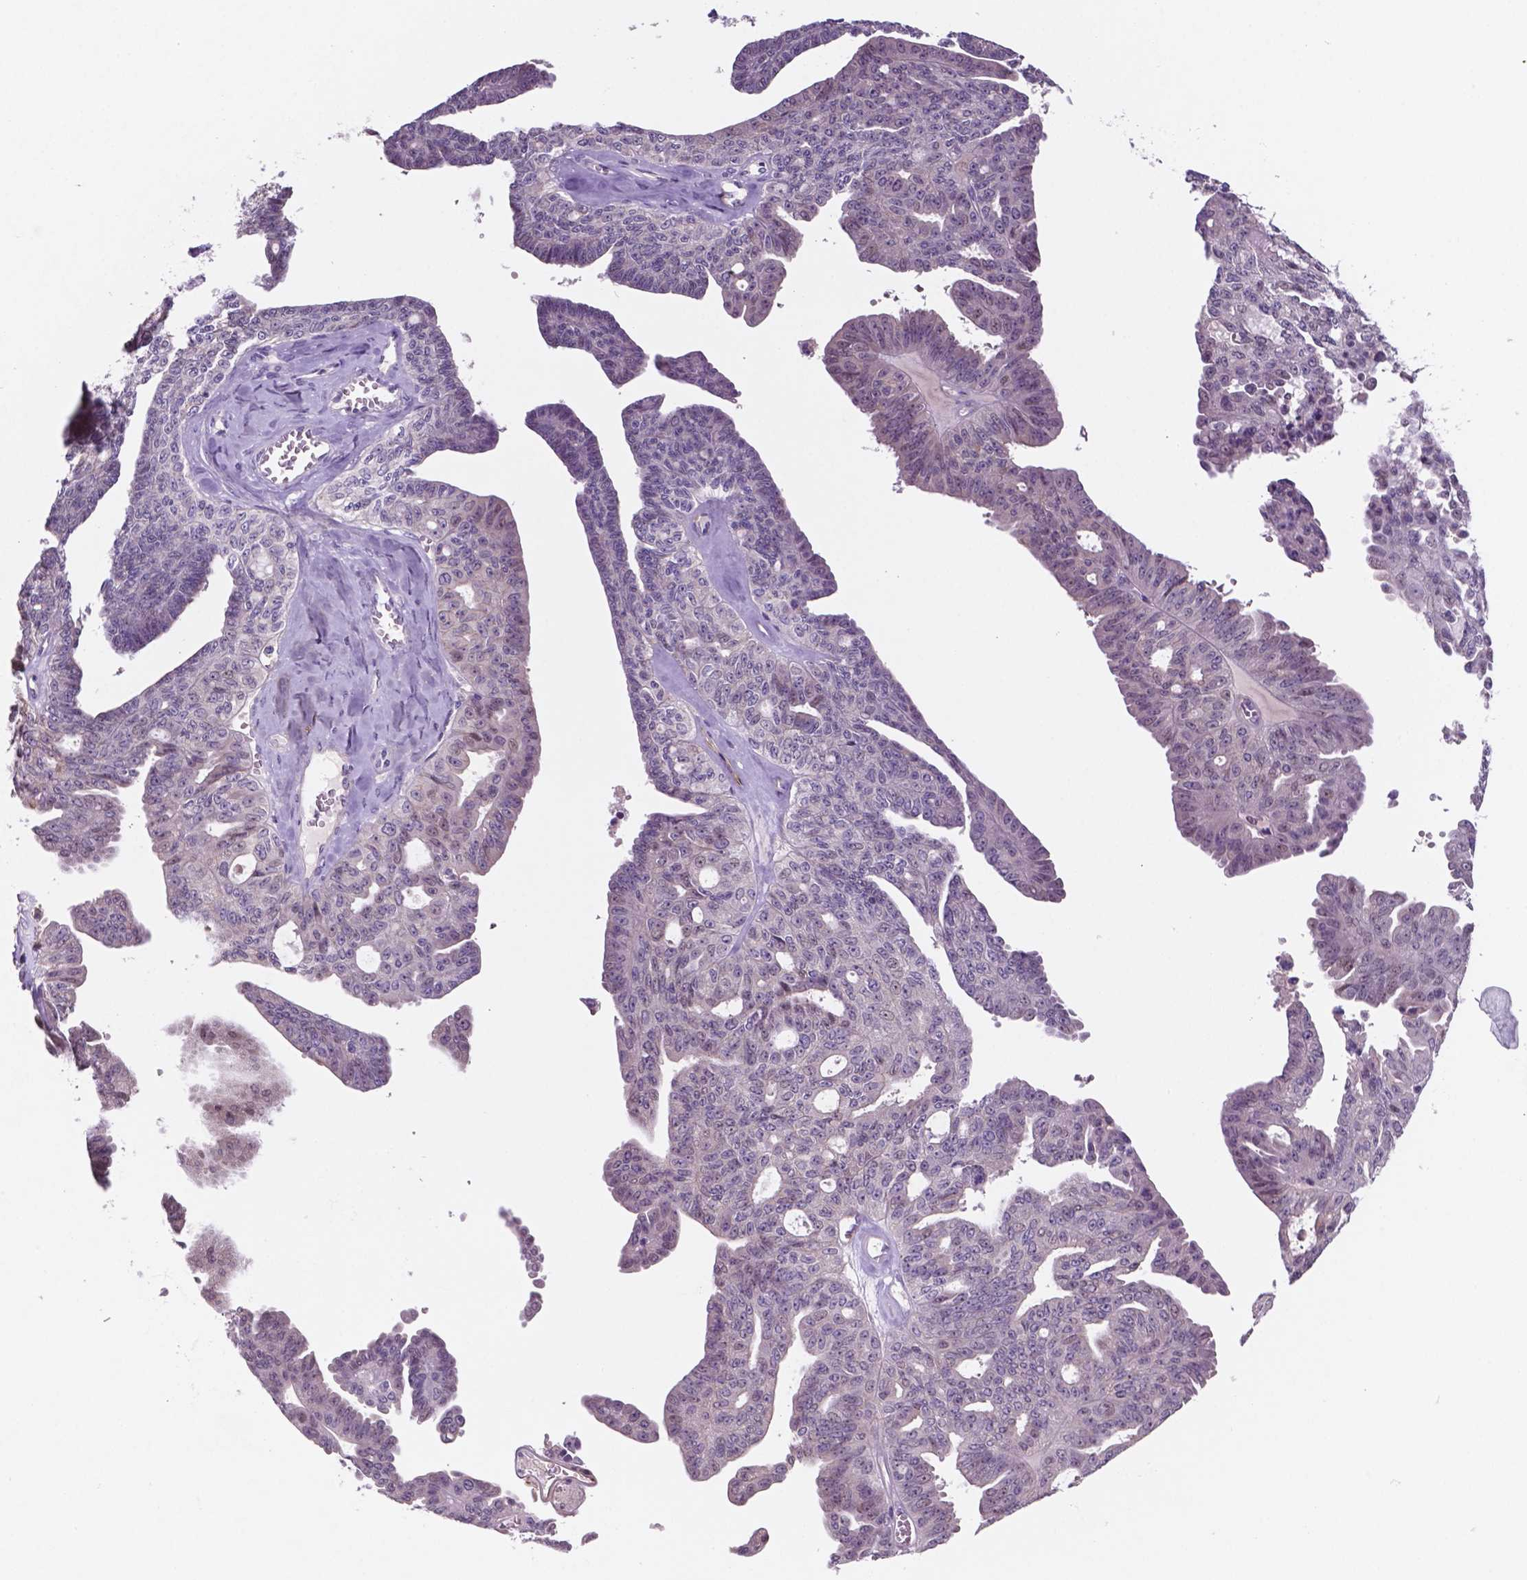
{"staining": {"intensity": "negative", "quantity": "none", "location": "none"}, "tissue": "ovarian cancer", "cell_type": "Tumor cells", "image_type": "cancer", "snomed": [{"axis": "morphology", "description": "Cystadenocarcinoma, serous, NOS"}, {"axis": "topography", "description": "Ovary"}], "caption": "Immunohistochemistry of human ovarian cancer demonstrates no staining in tumor cells.", "gene": "MKRN2OS", "patient": {"sex": "female", "age": 71}}